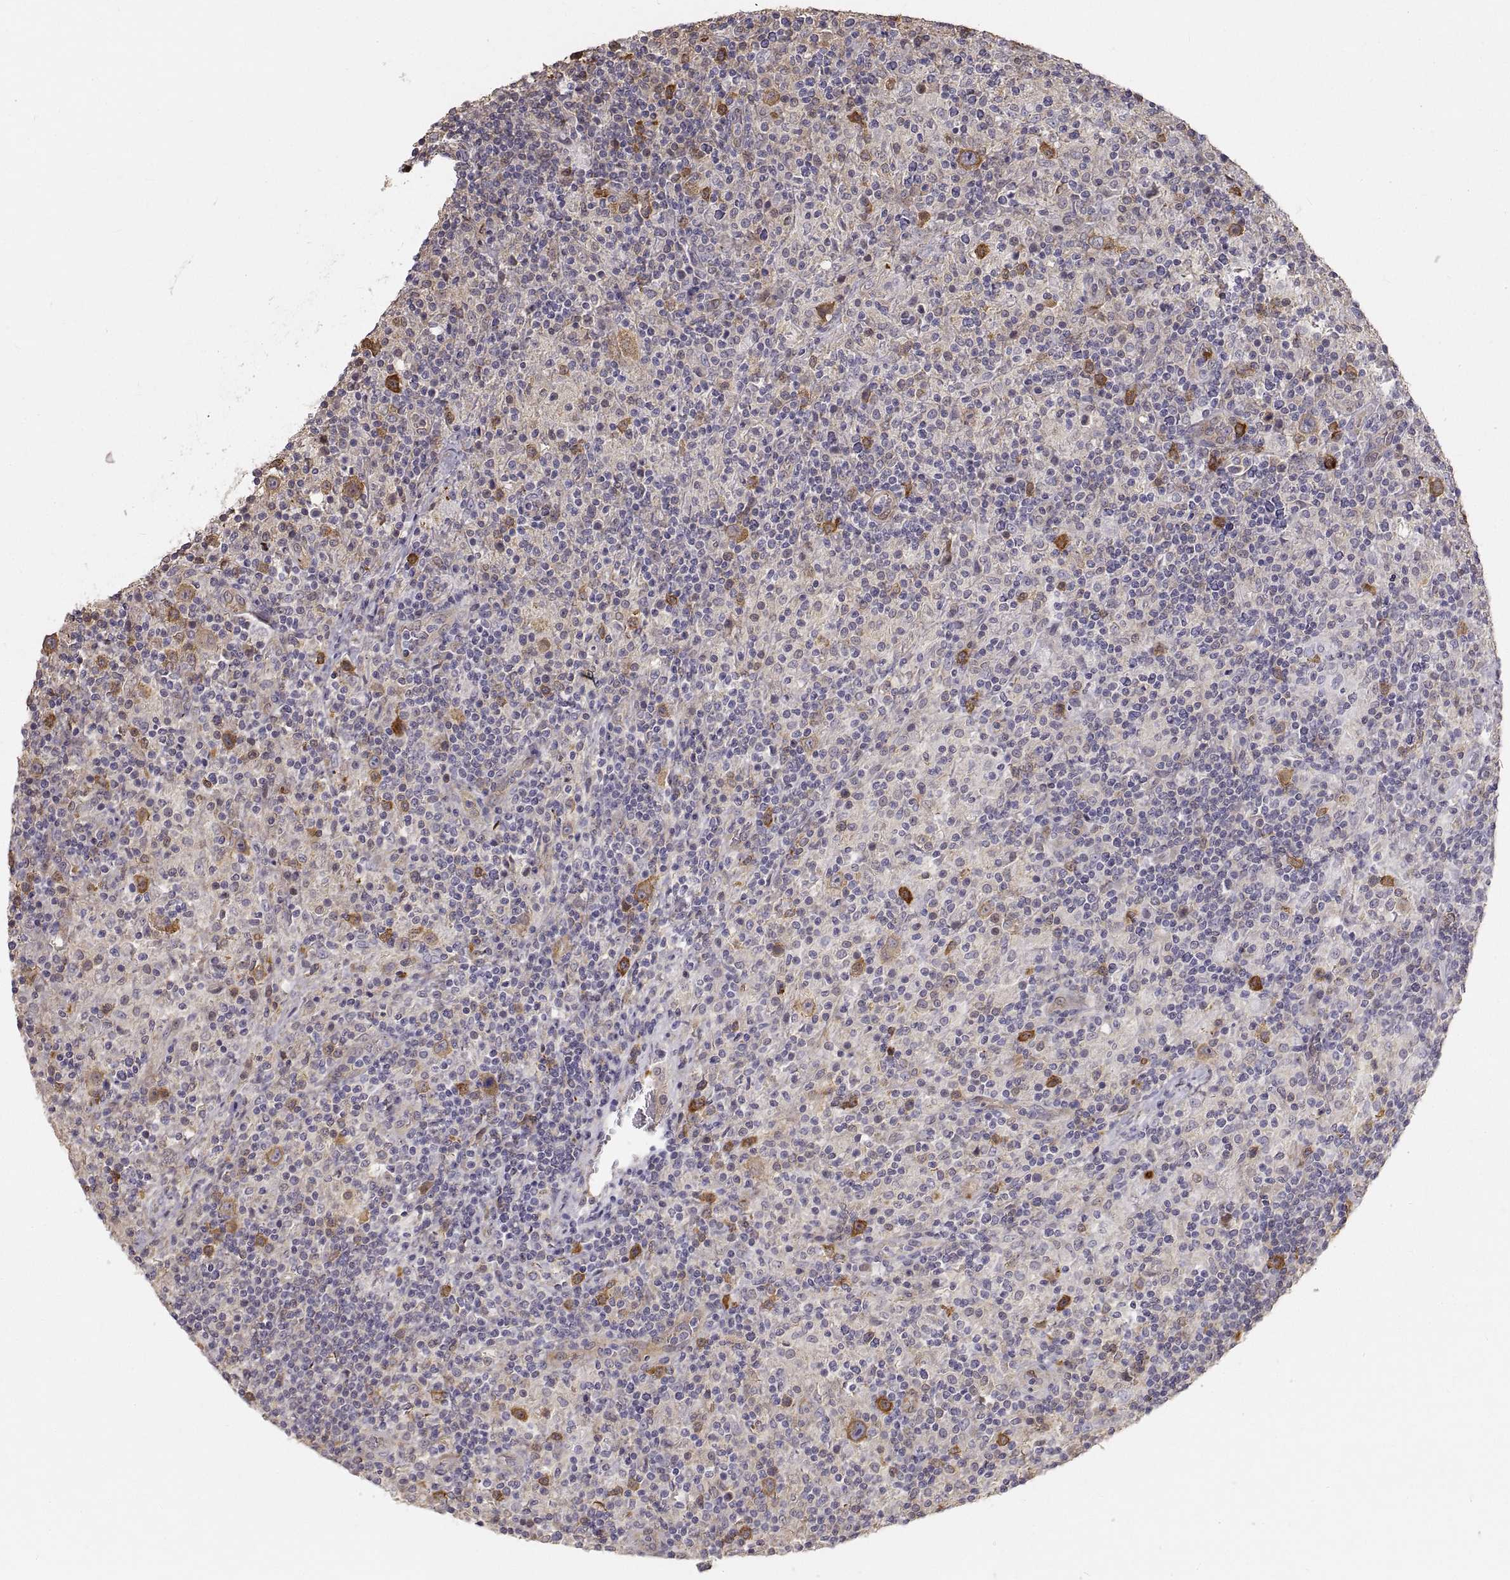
{"staining": {"intensity": "strong", "quantity": ">75%", "location": "cytoplasmic/membranous"}, "tissue": "lymphoma", "cell_type": "Tumor cells", "image_type": "cancer", "snomed": [{"axis": "morphology", "description": "Hodgkin's disease, NOS"}, {"axis": "topography", "description": "Lymph node"}], "caption": "This is a photomicrograph of immunohistochemistry staining of lymphoma, which shows strong staining in the cytoplasmic/membranous of tumor cells.", "gene": "HSP90AB1", "patient": {"sex": "male", "age": 70}}